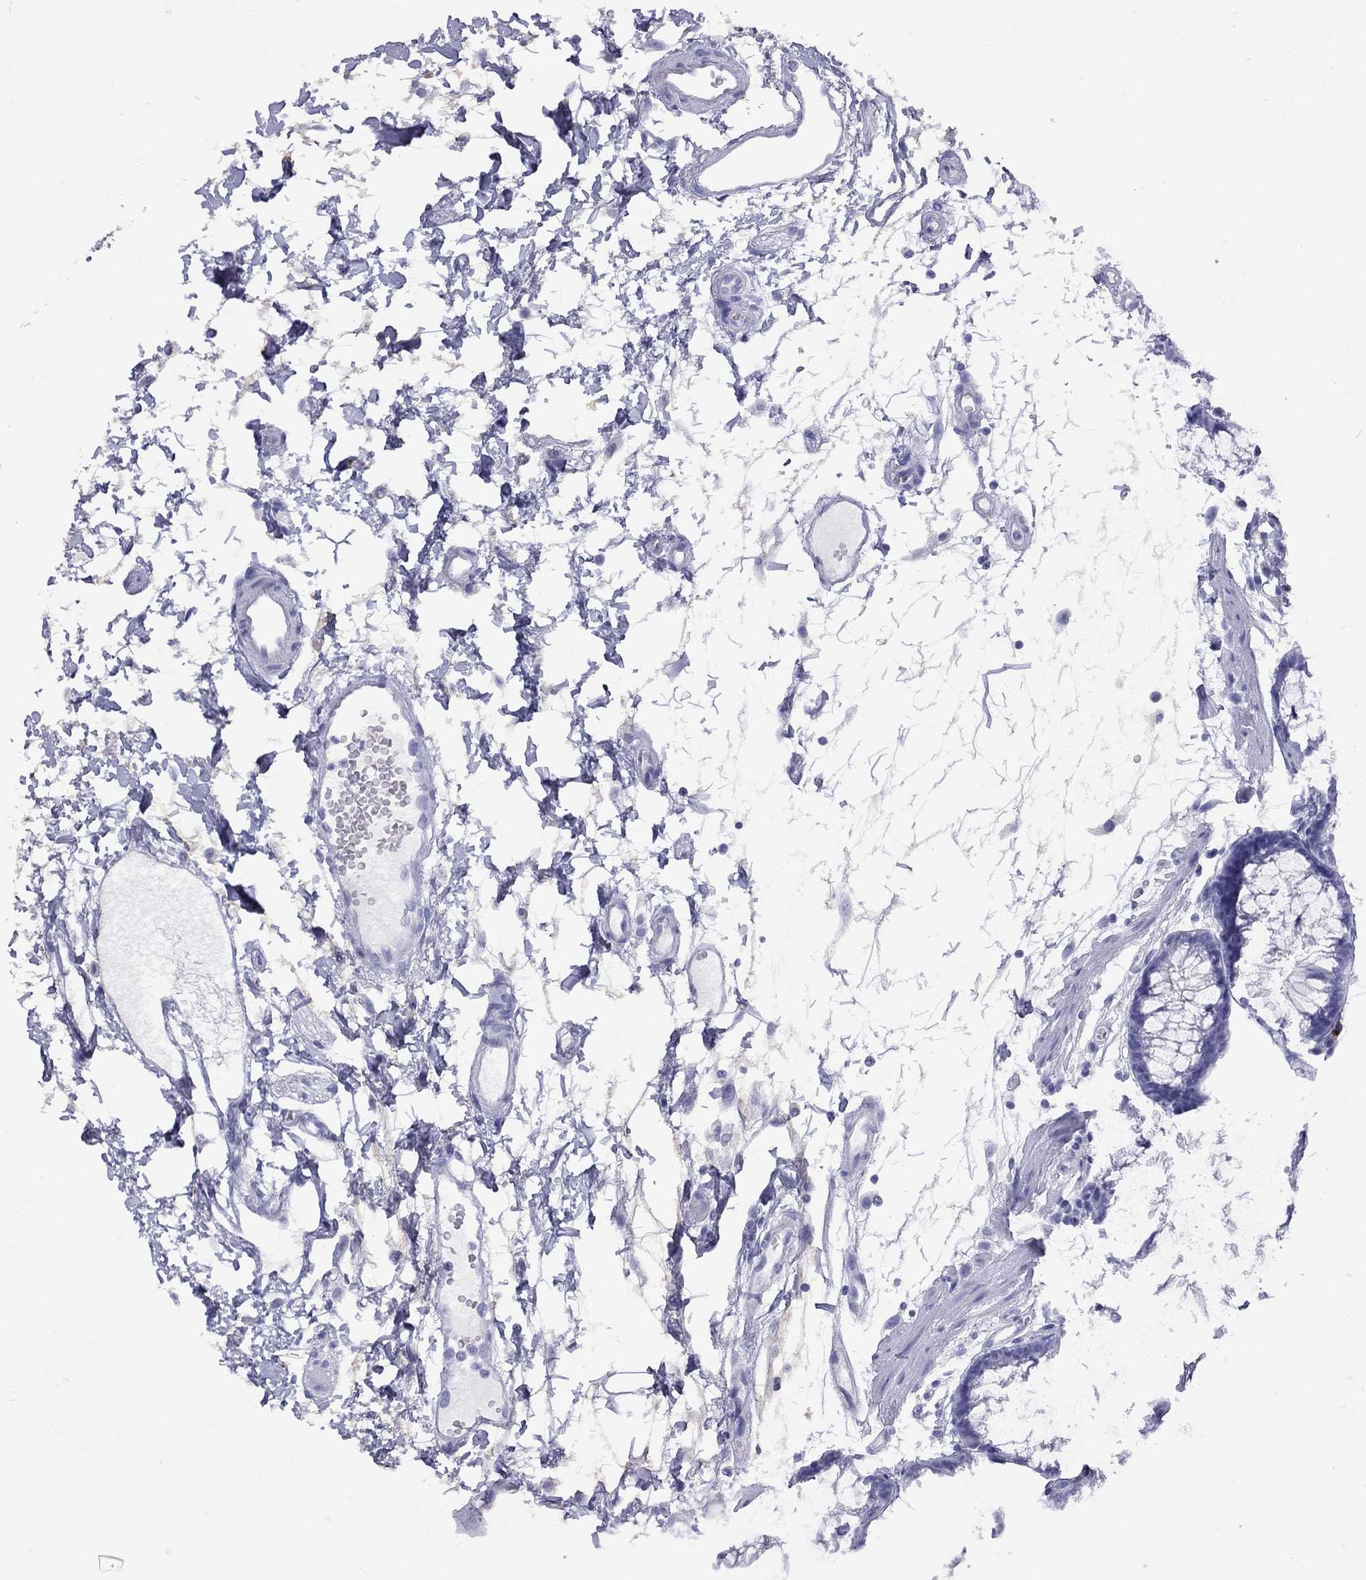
{"staining": {"intensity": "negative", "quantity": "none", "location": "none"}, "tissue": "colon", "cell_type": "Endothelial cells", "image_type": "normal", "snomed": [{"axis": "morphology", "description": "Normal tissue, NOS"}, {"axis": "morphology", "description": "Adenocarcinoma, NOS"}, {"axis": "topography", "description": "Colon"}], "caption": "Immunohistochemistry histopathology image of unremarkable colon: colon stained with DAB (3,3'-diaminobenzidine) reveals no significant protein staining in endothelial cells.", "gene": "GRIA2", "patient": {"sex": "male", "age": 65}}